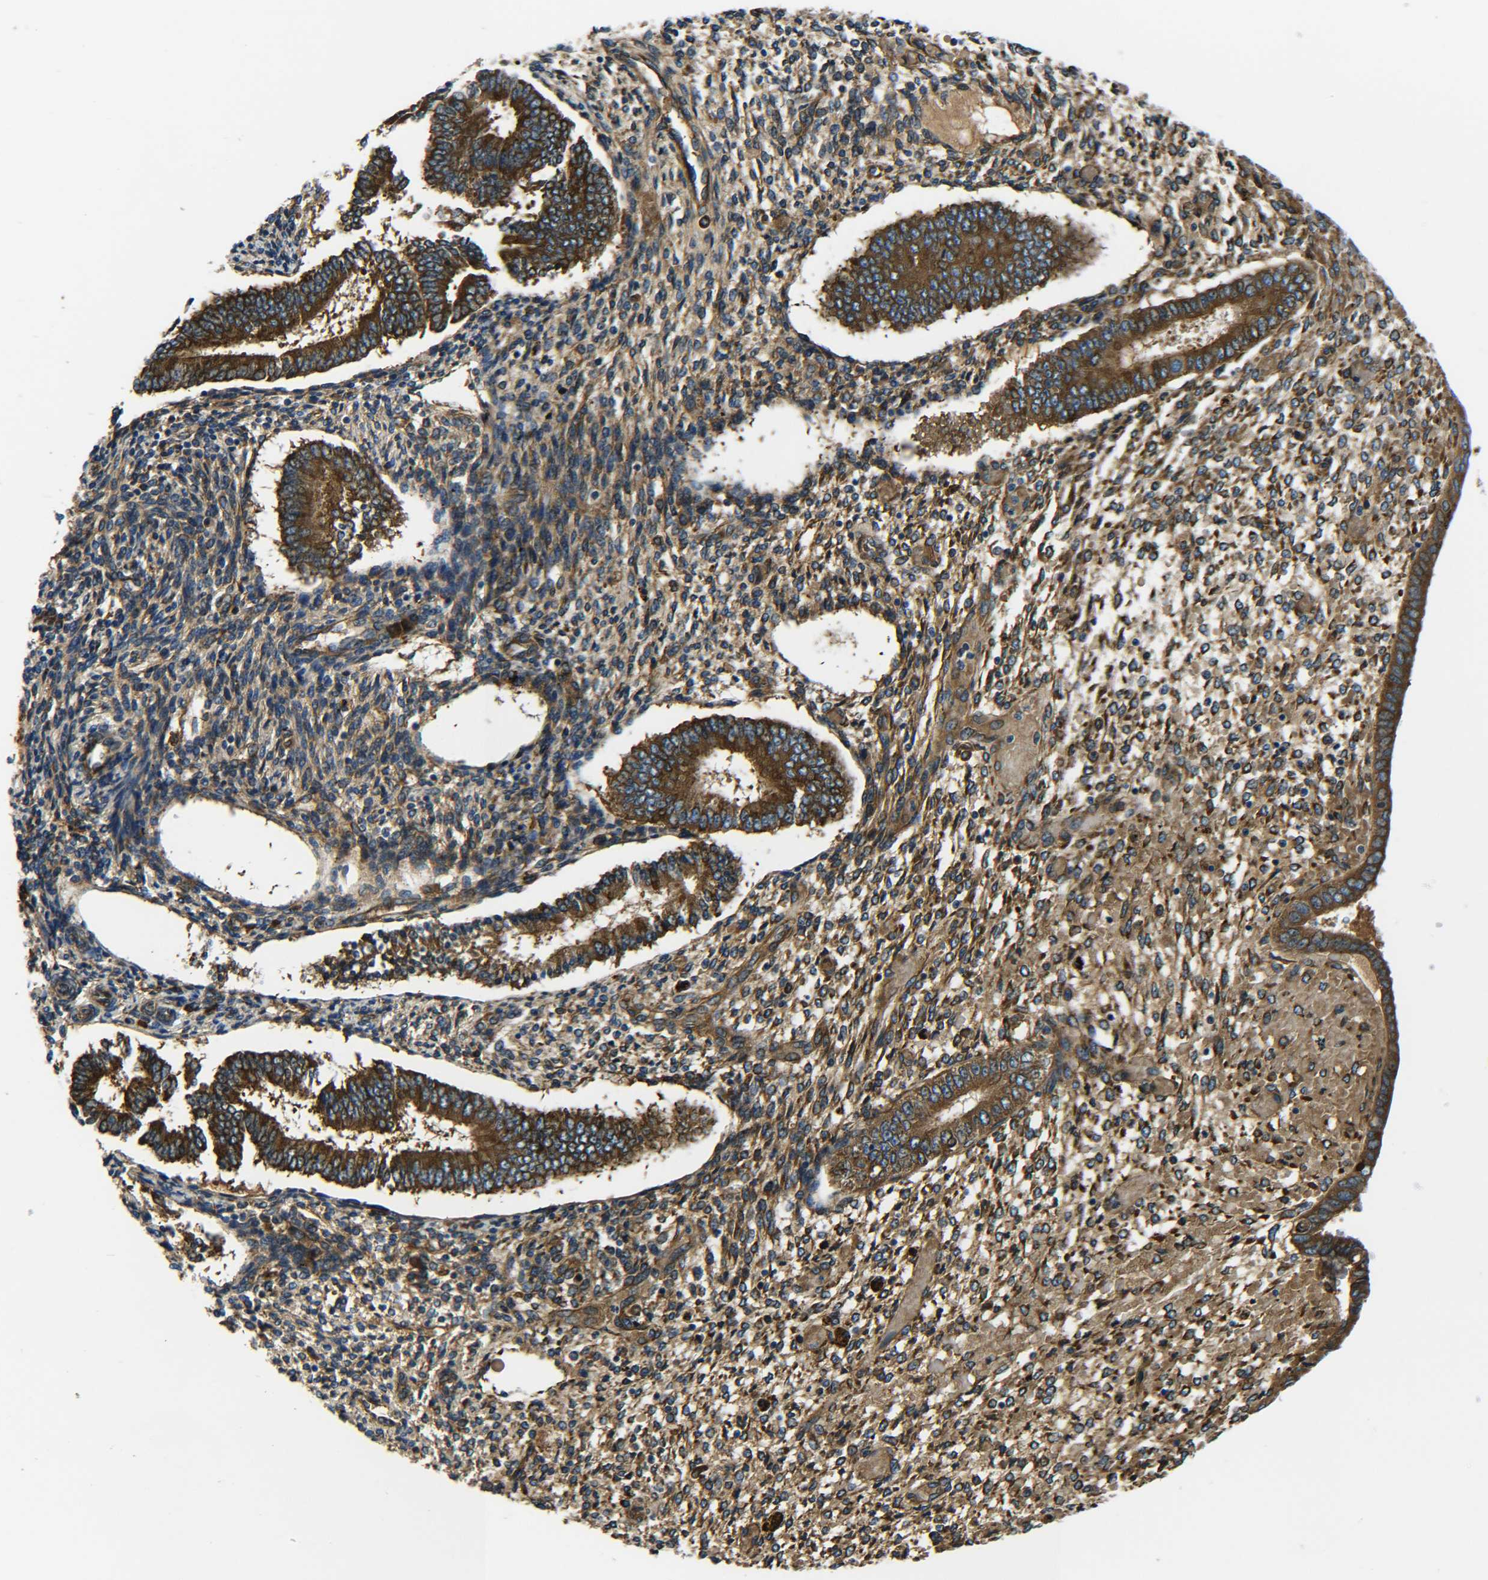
{"staining": {"intensity": "moderate", "quantity": "25%-75%", "location": "cytoplasmic/membranous"}, "tissue": "endometrium", "cell_type": "Cells in endometrial stroma", "image_type": "normal", "snomed": [{"axis": "morphology", "description": "Normal tissue, NOS"}, {"axis": "topography", "description": "Endometrium"}], "caption": "Moderate cytoplasmic/membranous staining is present in about 25%-75% of cells in endometrial stroma in benign endometrium.", "gene": "PREB", "patient": {"sex": "female", "age": 42}}